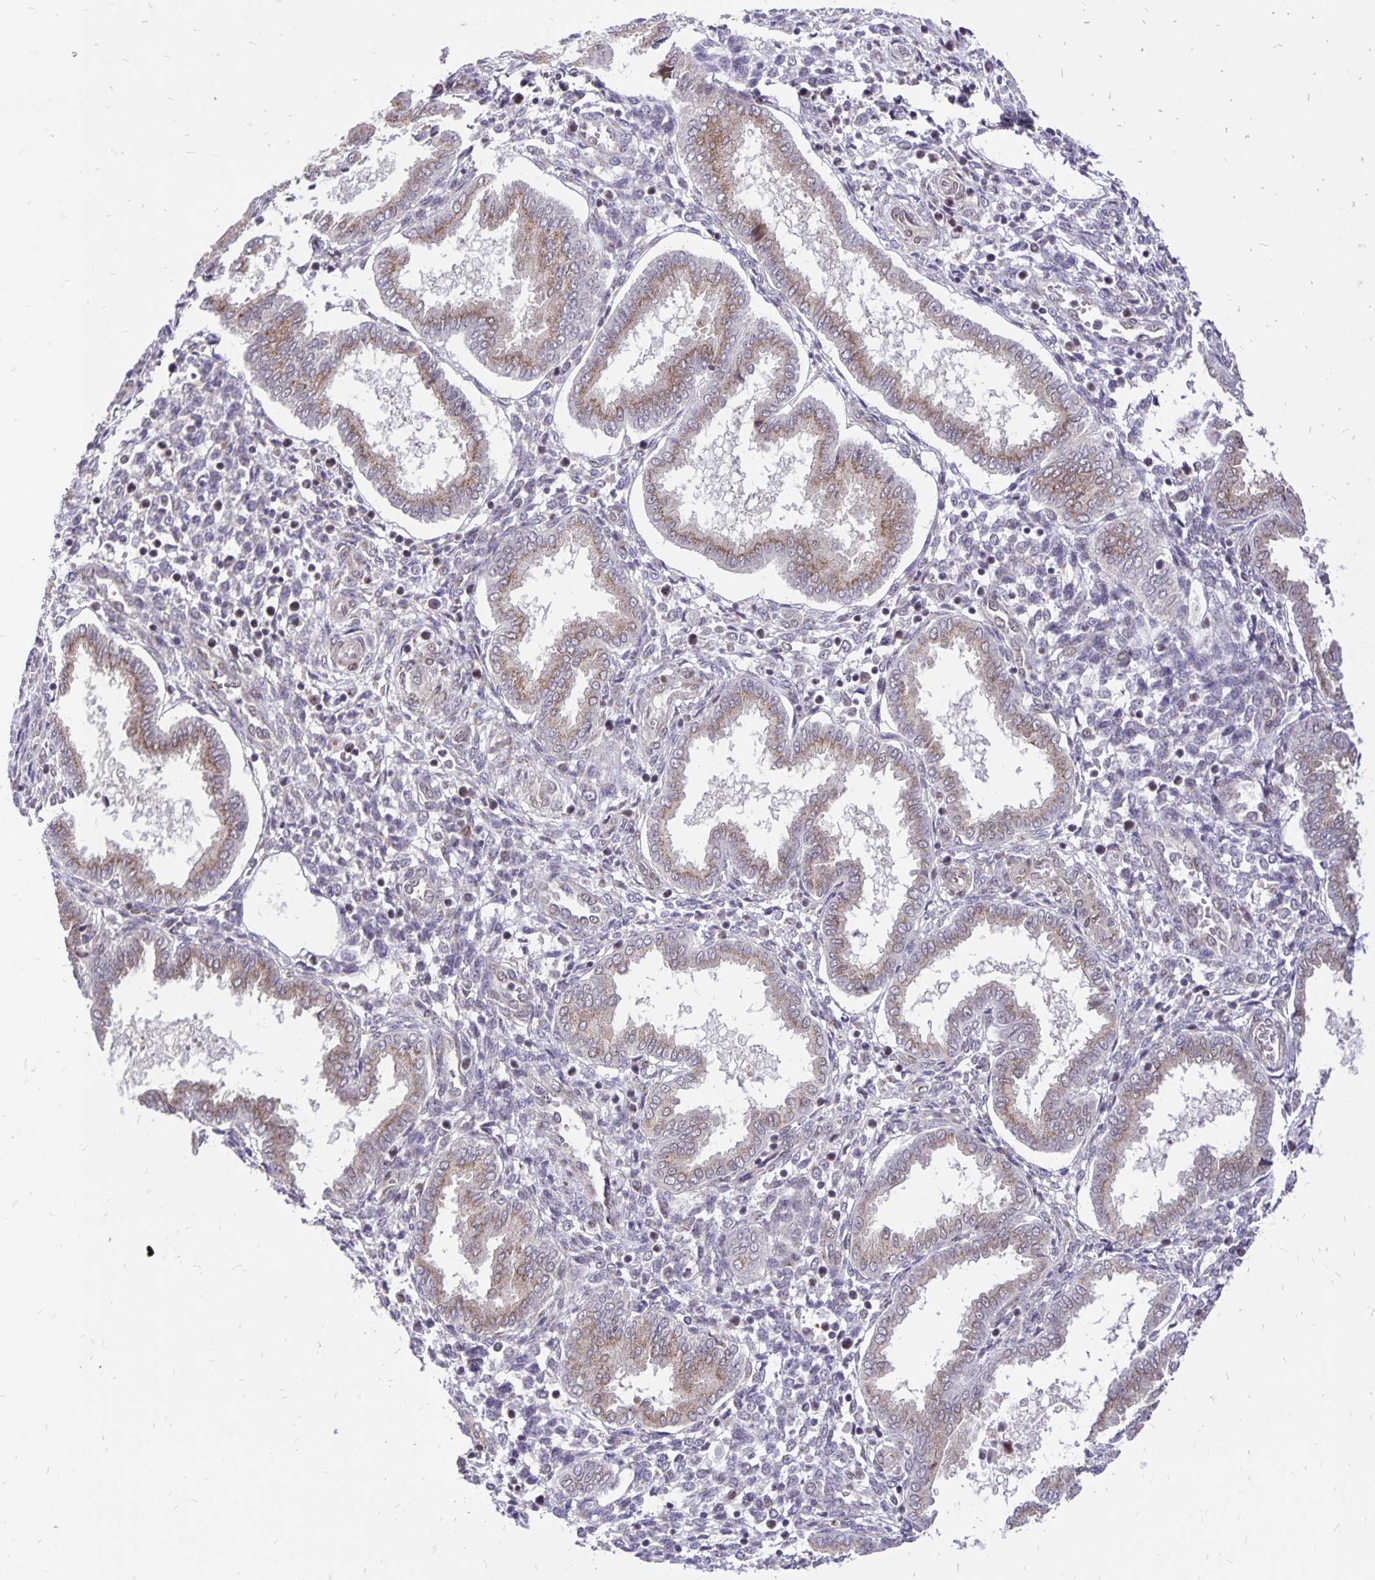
{"staining": {"intensity": "negative", "quantity": "none", "location": "none"}, "tissue": "endometrium", "cell_type": "Cells in endometrial stroma", "image_type": "normal", "snomed": [{"axis": "morphology", "description": "Normal tissue, NOS"}, {"axis": "topography", "description": "Endometrium"}], "caption": "Cells in endometrial stroma are negative for protein expression in benign human endometrium. (Stains: DAB immunohistochemistry (IHC) with hematoxylin counter stain, Microscopy: brightfield microscopy at high magnification).", "gene": "GOLGA5", "patient": {"sex": "female", "age": 24}}